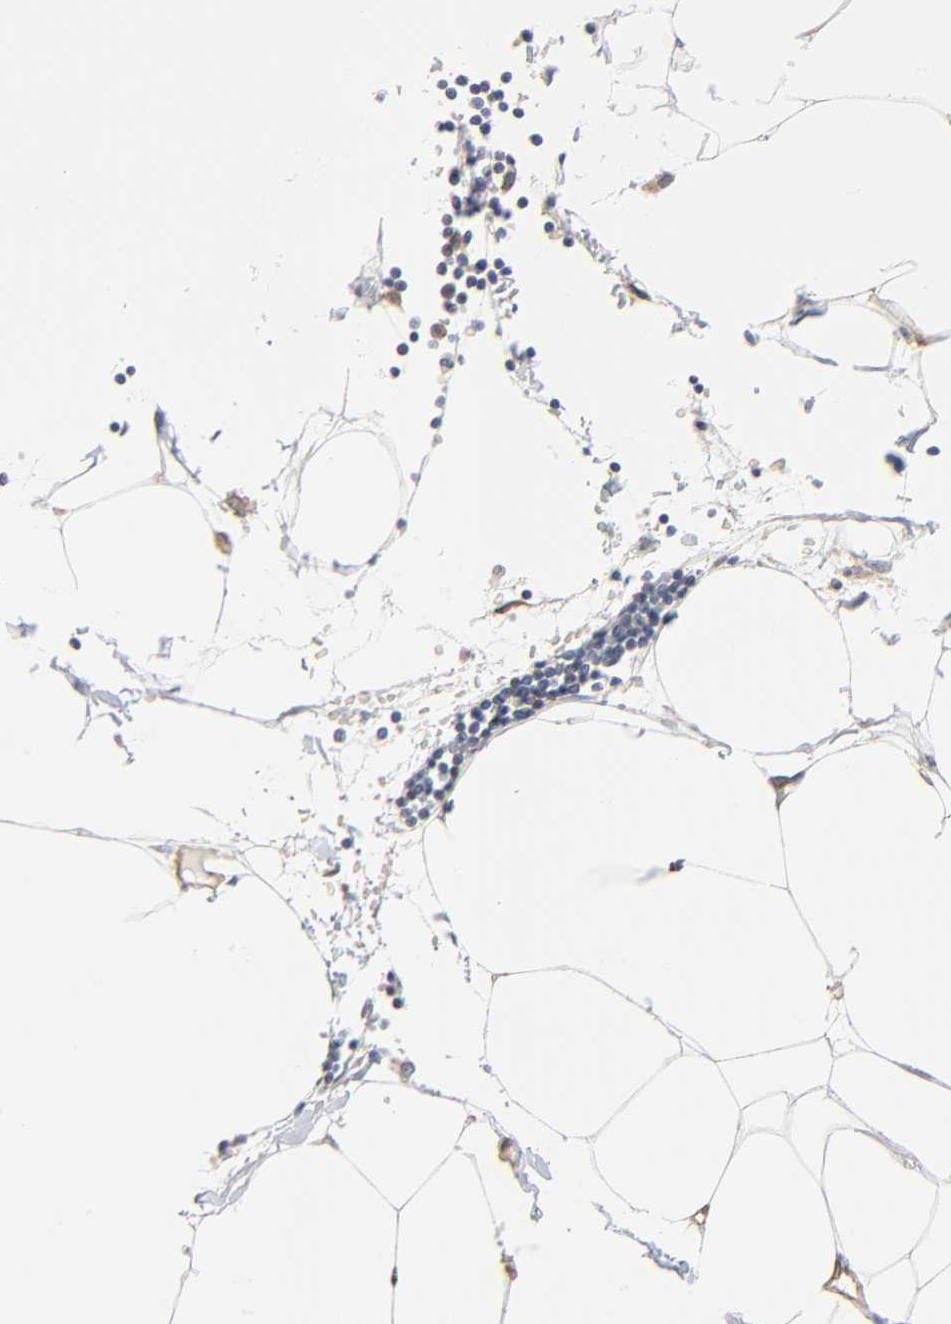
{"staining": {"intensity": "negative", "quantity": "none", "location": "none"}, "tissue": "adipose tissue", "cell_type": "Adipocytes", "image_type": "normal", "snomed": [{"axis": "morphology", "description": "Normal tissue, NOS"}, {"axis": "morphology", "description": "Adenocarcinoma, NOS"}, {"axis": "topography", "description": "Colon"}, {"axis": "topography", "description": "Peripheral nerve tissue"}], "caption": "DAB immunohistochemical staining of normal adipose tissue demonstrates no significant positivity in adipocytes.", "gene": "ABCD4", "patient": {"sex": "male", "age": 14}}